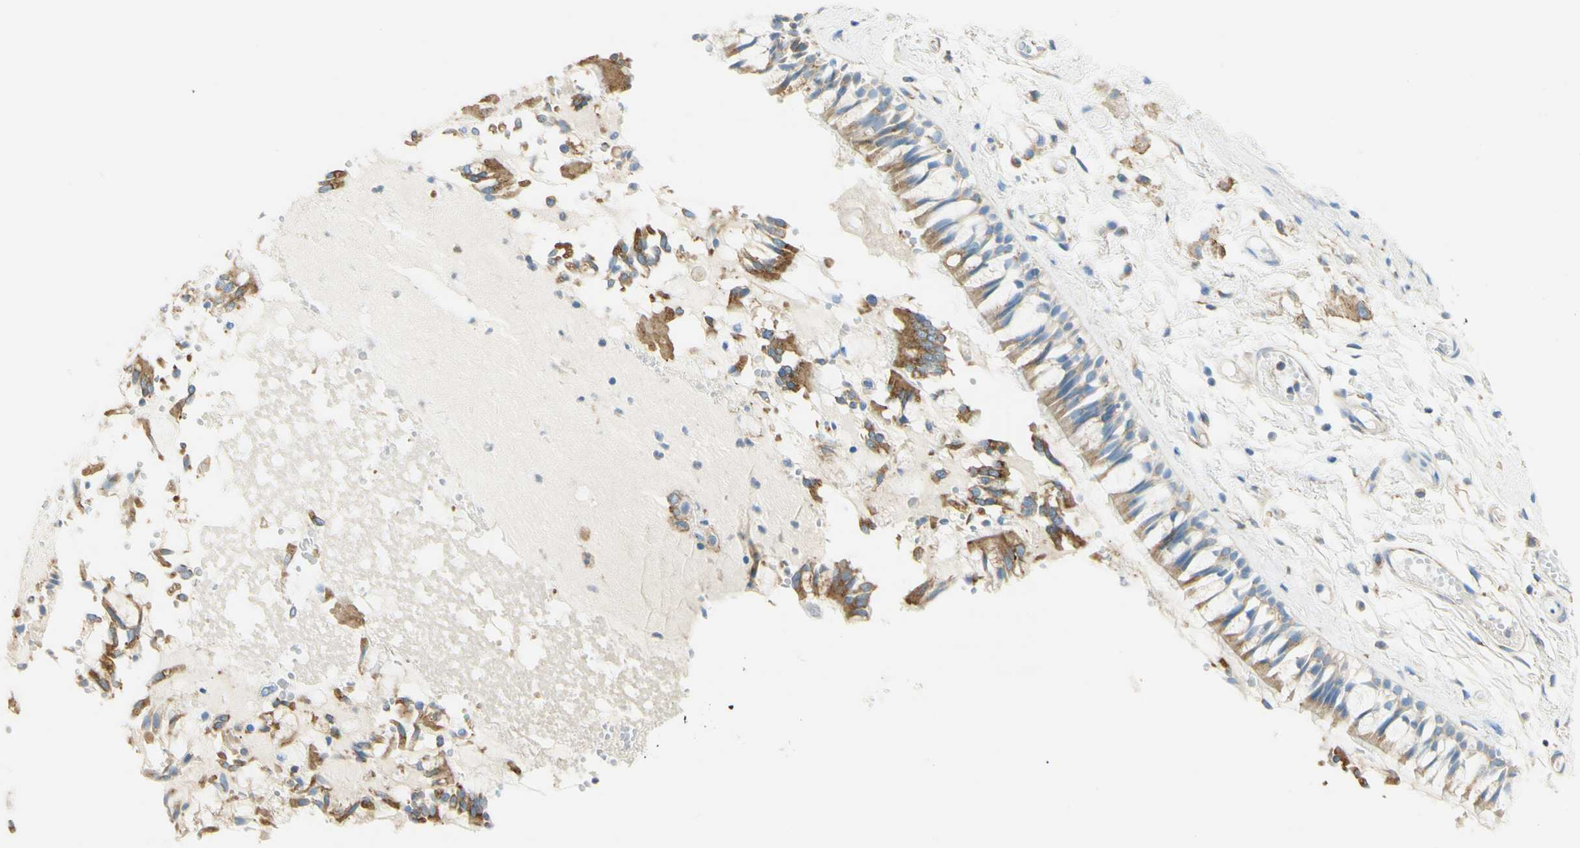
{"staining": {"intensity": "moderate", "quantity": "25%-75%", "location": "cytoplasmic/membranous"}, "tissue": "bronchus", "cell_type": "Respiratory epithelial cells", "image_type": "normal", "snomed": [{"axis": "morphology", "description": "Normal tissue, NOS"}, {"axis": "morphology", "description": "Inflammation, NOS"}, {"axis": "topography", "description": "Cartilage tissue"}, {"axis": "topography", "description": "Lung"}], "caption": "The immunohistochemical stain highlights moderate cytoplasmic/membranous positivity in respiratory epithelial cells of unremarkable bronchus.", "gene": "CLTC", "patient": {"sex": "male", "age": 71}}